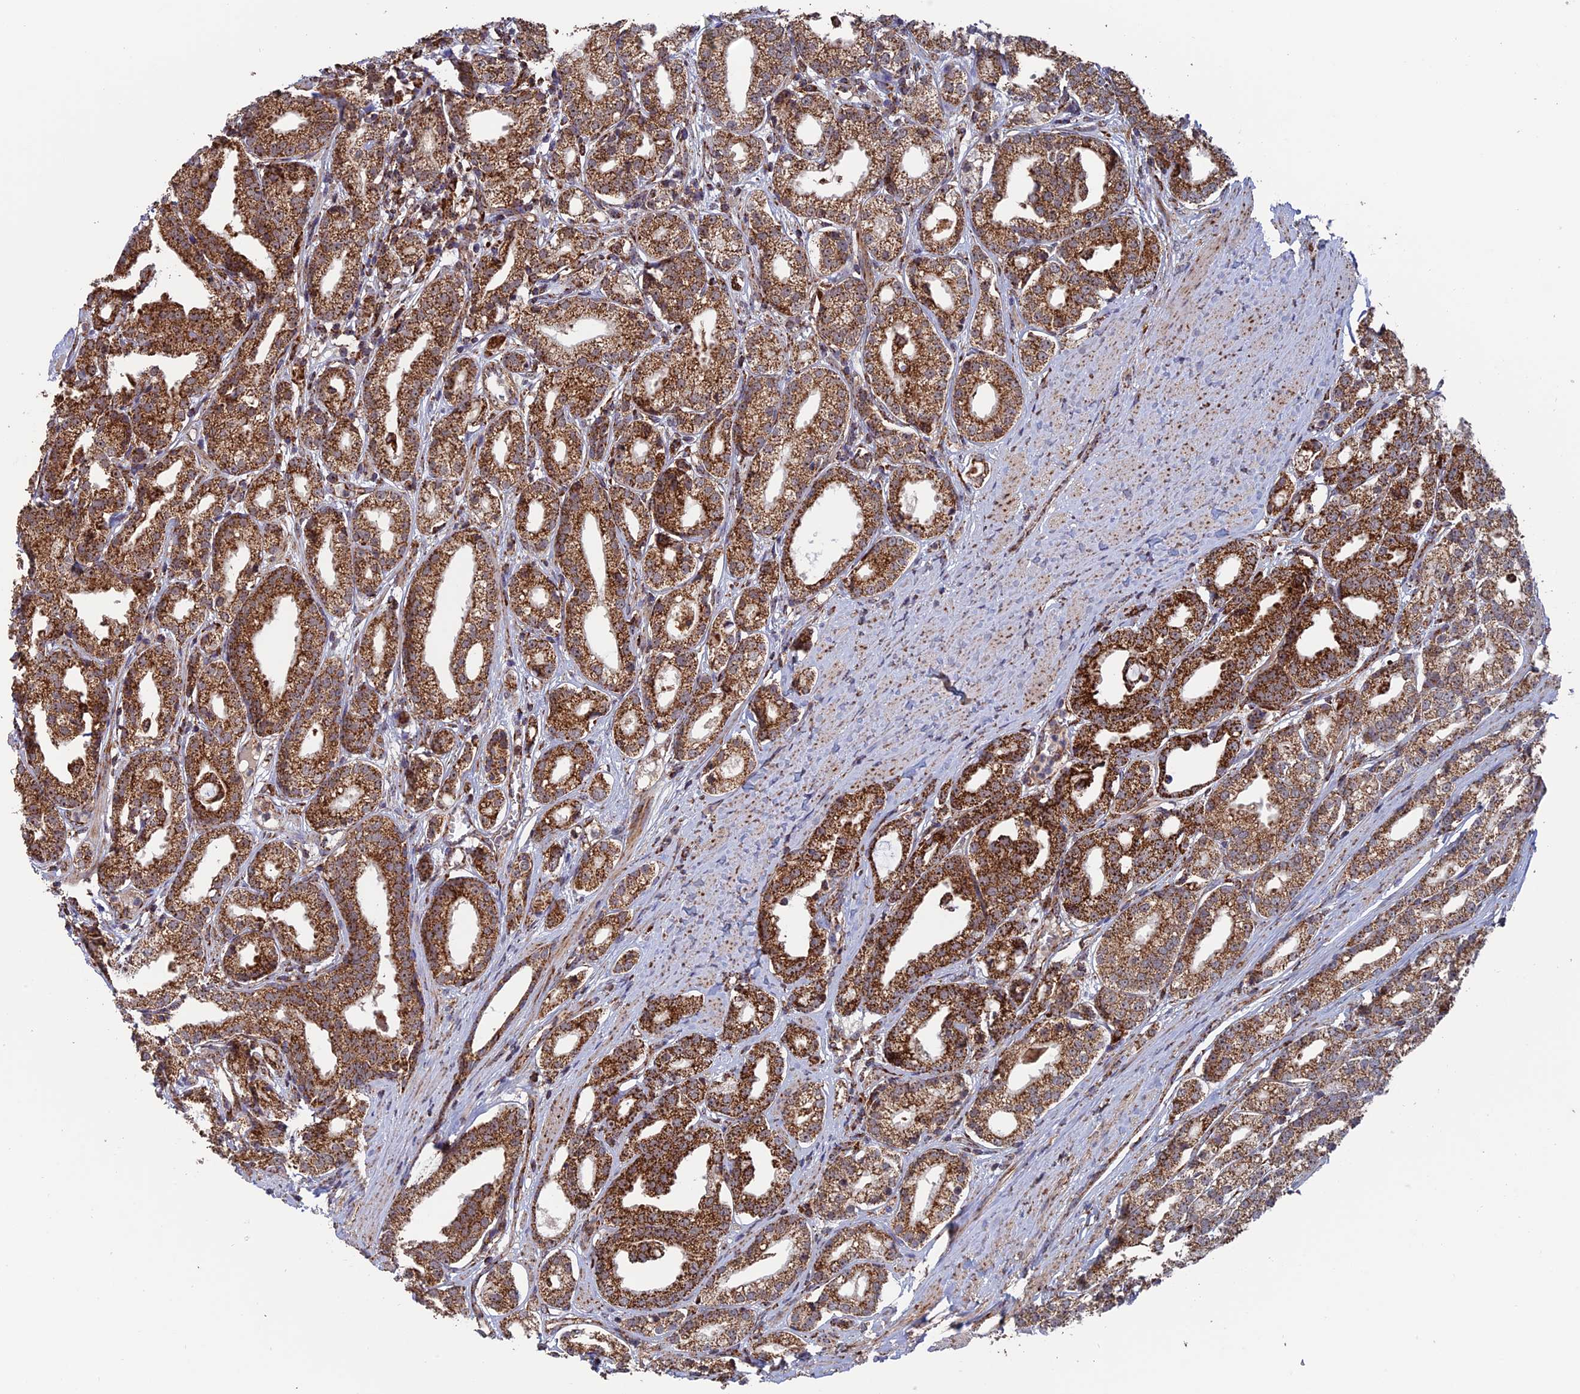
{"staining": {"intensity": "strong", "quantity": ">75%", "location": "cytoplasmic/membranous"}, "tissue": "prostate cancer", "cell_type": "Tumor cells", "image_type": "cancer", "snomed": [{"axis": "morphology", "description": "Adenocarcinoma, High grade"}, {"axis": "topography", "description": "Prostate"}], "caption": "Prostate cancer stained with a protein marker displays strong staining in tumor cells.", "gene": "DTYMK", "patient": {"sex": "male", "age": 69}}